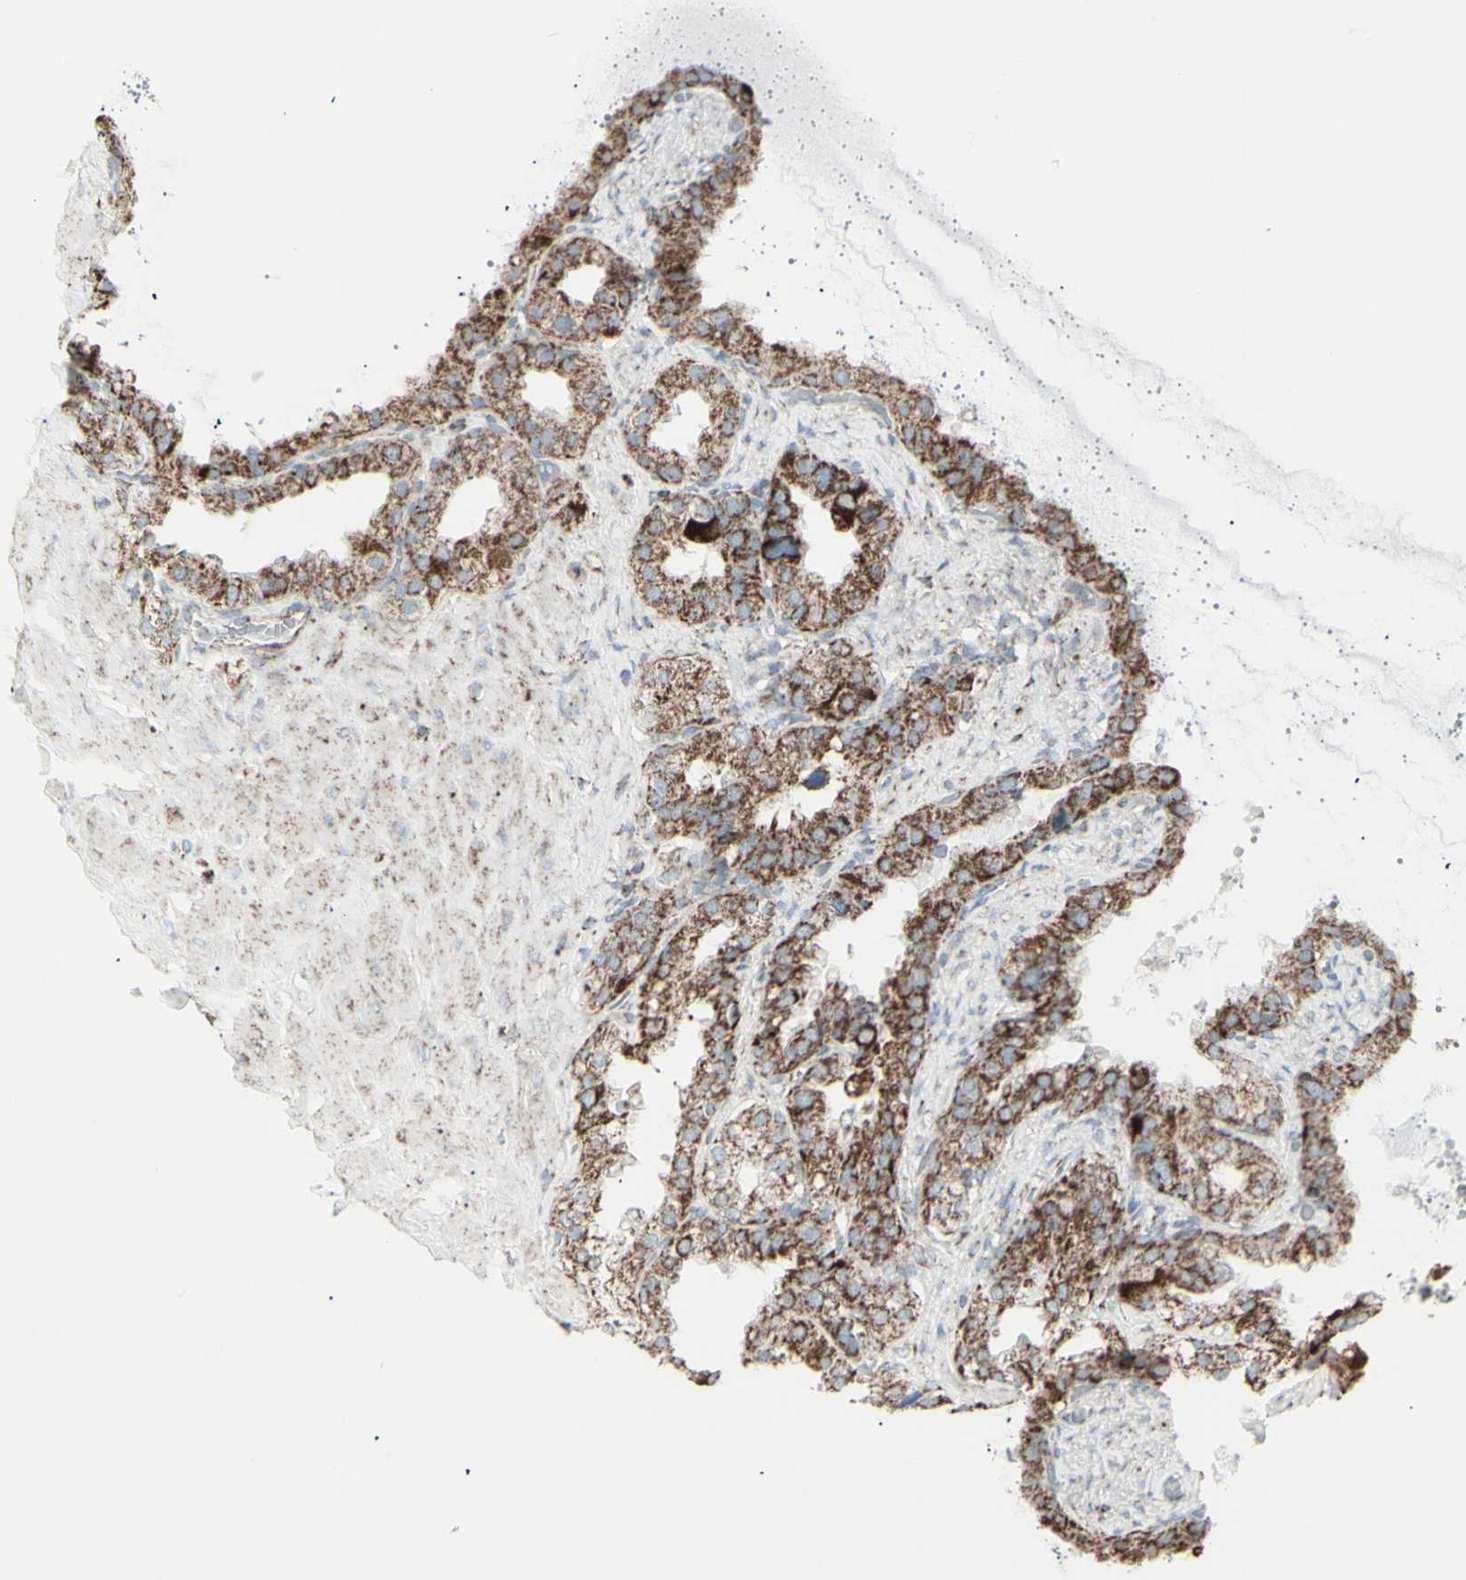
{"staining": {"intensity": "strong", "quantity": ">75%", "location": "cytoplasmic/membranous"}, "tissue": "seminal vesicle", "cell_type": "Glandular cells", "image_type": "normal", "snomed": [{"axis": "morphology", "description": "Normal tissue, NOS"}, {"axis": "topography", "description": "Seminal veicle"}], "caption": "This histopathology image shows IHC staining of unremarkable human seminal vesicle, with high strong cytoplasmic/membranous staining in about >75% of glandular cells.", "gene": "PLGRKT", "patient": {"sex": "male", "age": 68}}